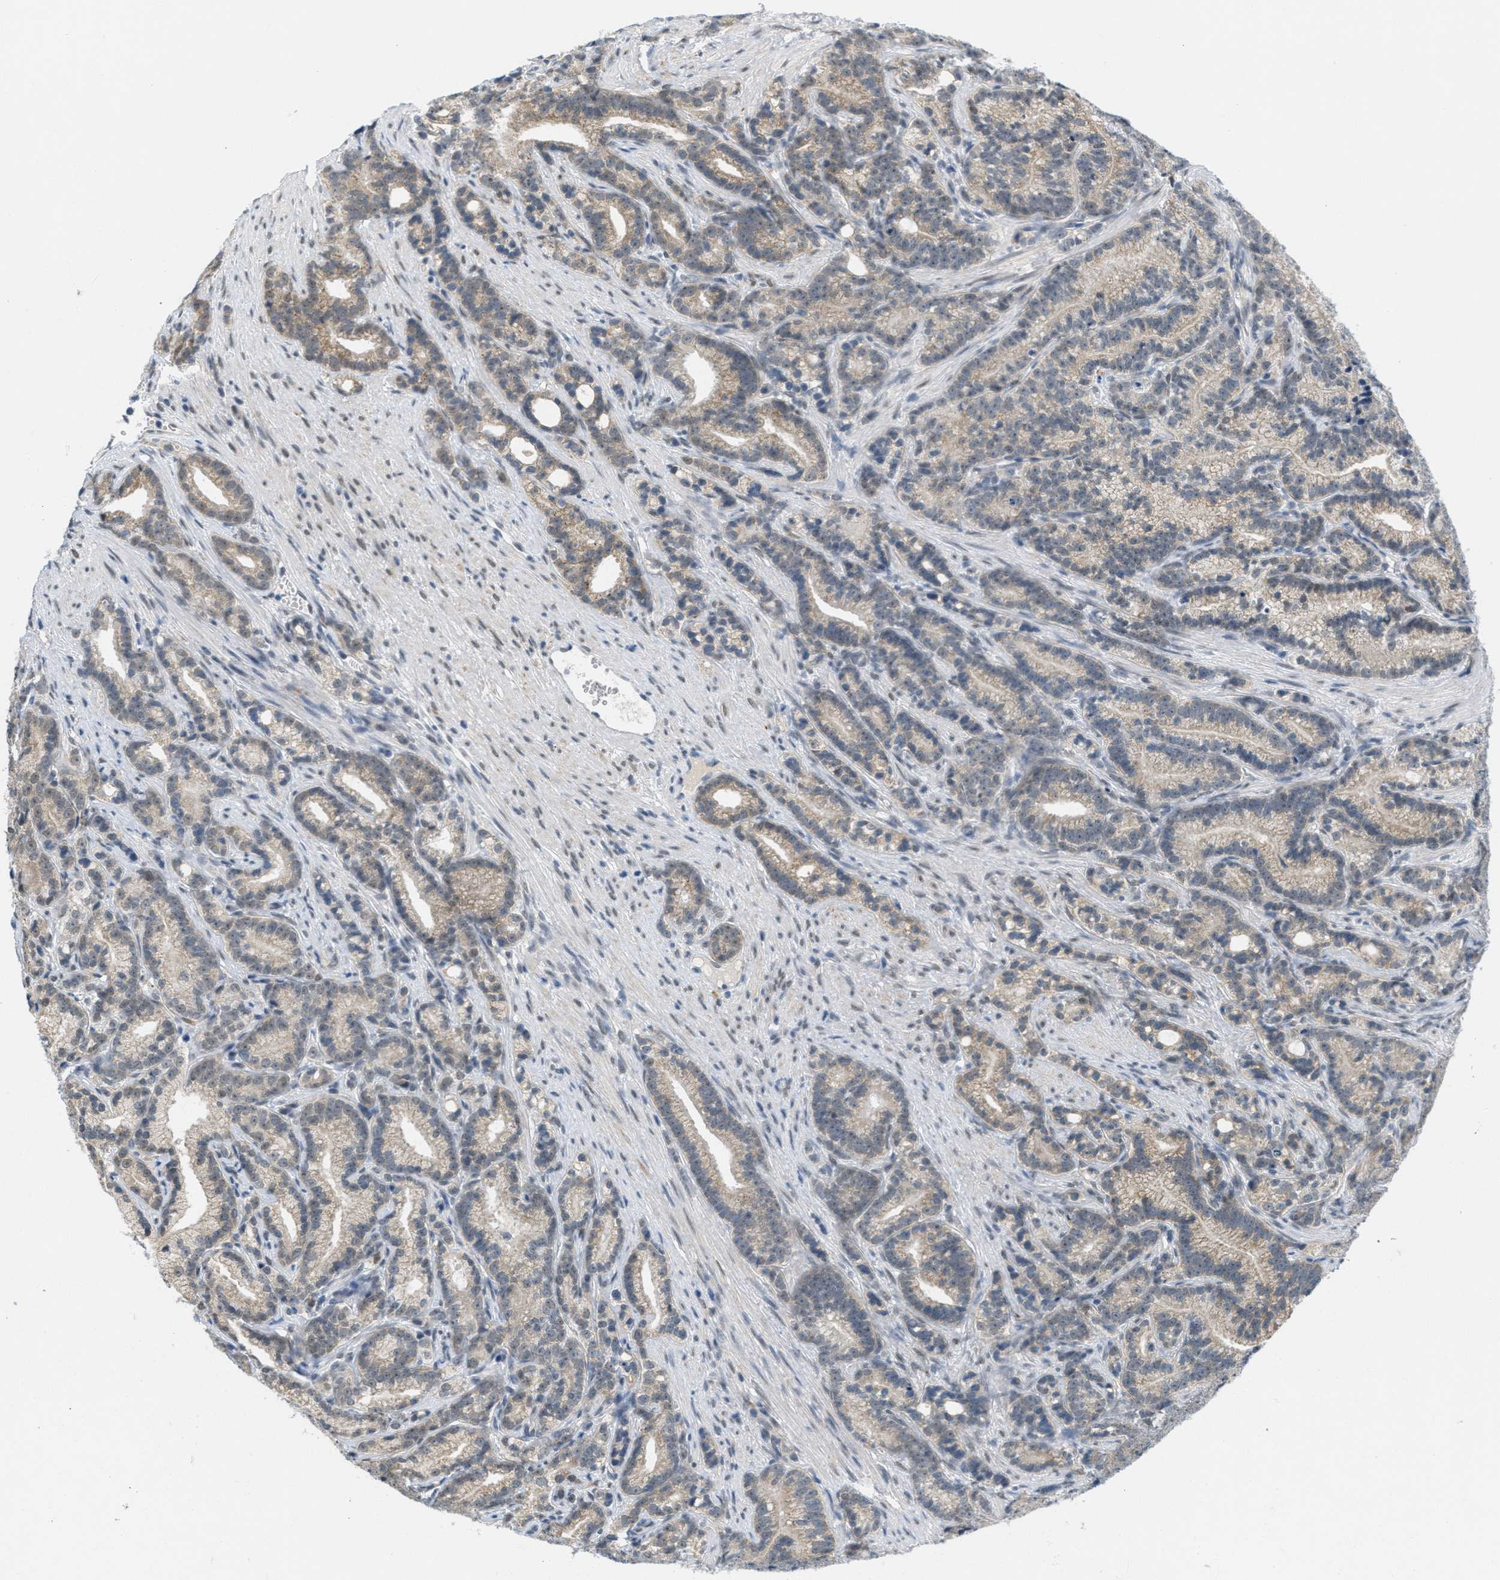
{"staining": {"intensity": "weak", "quantity": ">75%", "location": "cytoplasmic/membranous"}, "tissue": "prostate cancer", "cell_type": "Tumor cells", "image_type": "cancer", "snomed": [{"axis": "morphology", "description": "Adenocarcinoma, Low grade"}, {"axis": "topography", "description": "Prostate"}], "caption": "Immunohistochemistry (IHC) photomicrograph of human prostate cancer stained for a protein (brown), which demonstrates low levels of weak cytoplasmic/membranous positivity in approximately >75% of tumor cells.", "gene": "HS3ST2", "patient": {"sex": "male", "age": 89}}